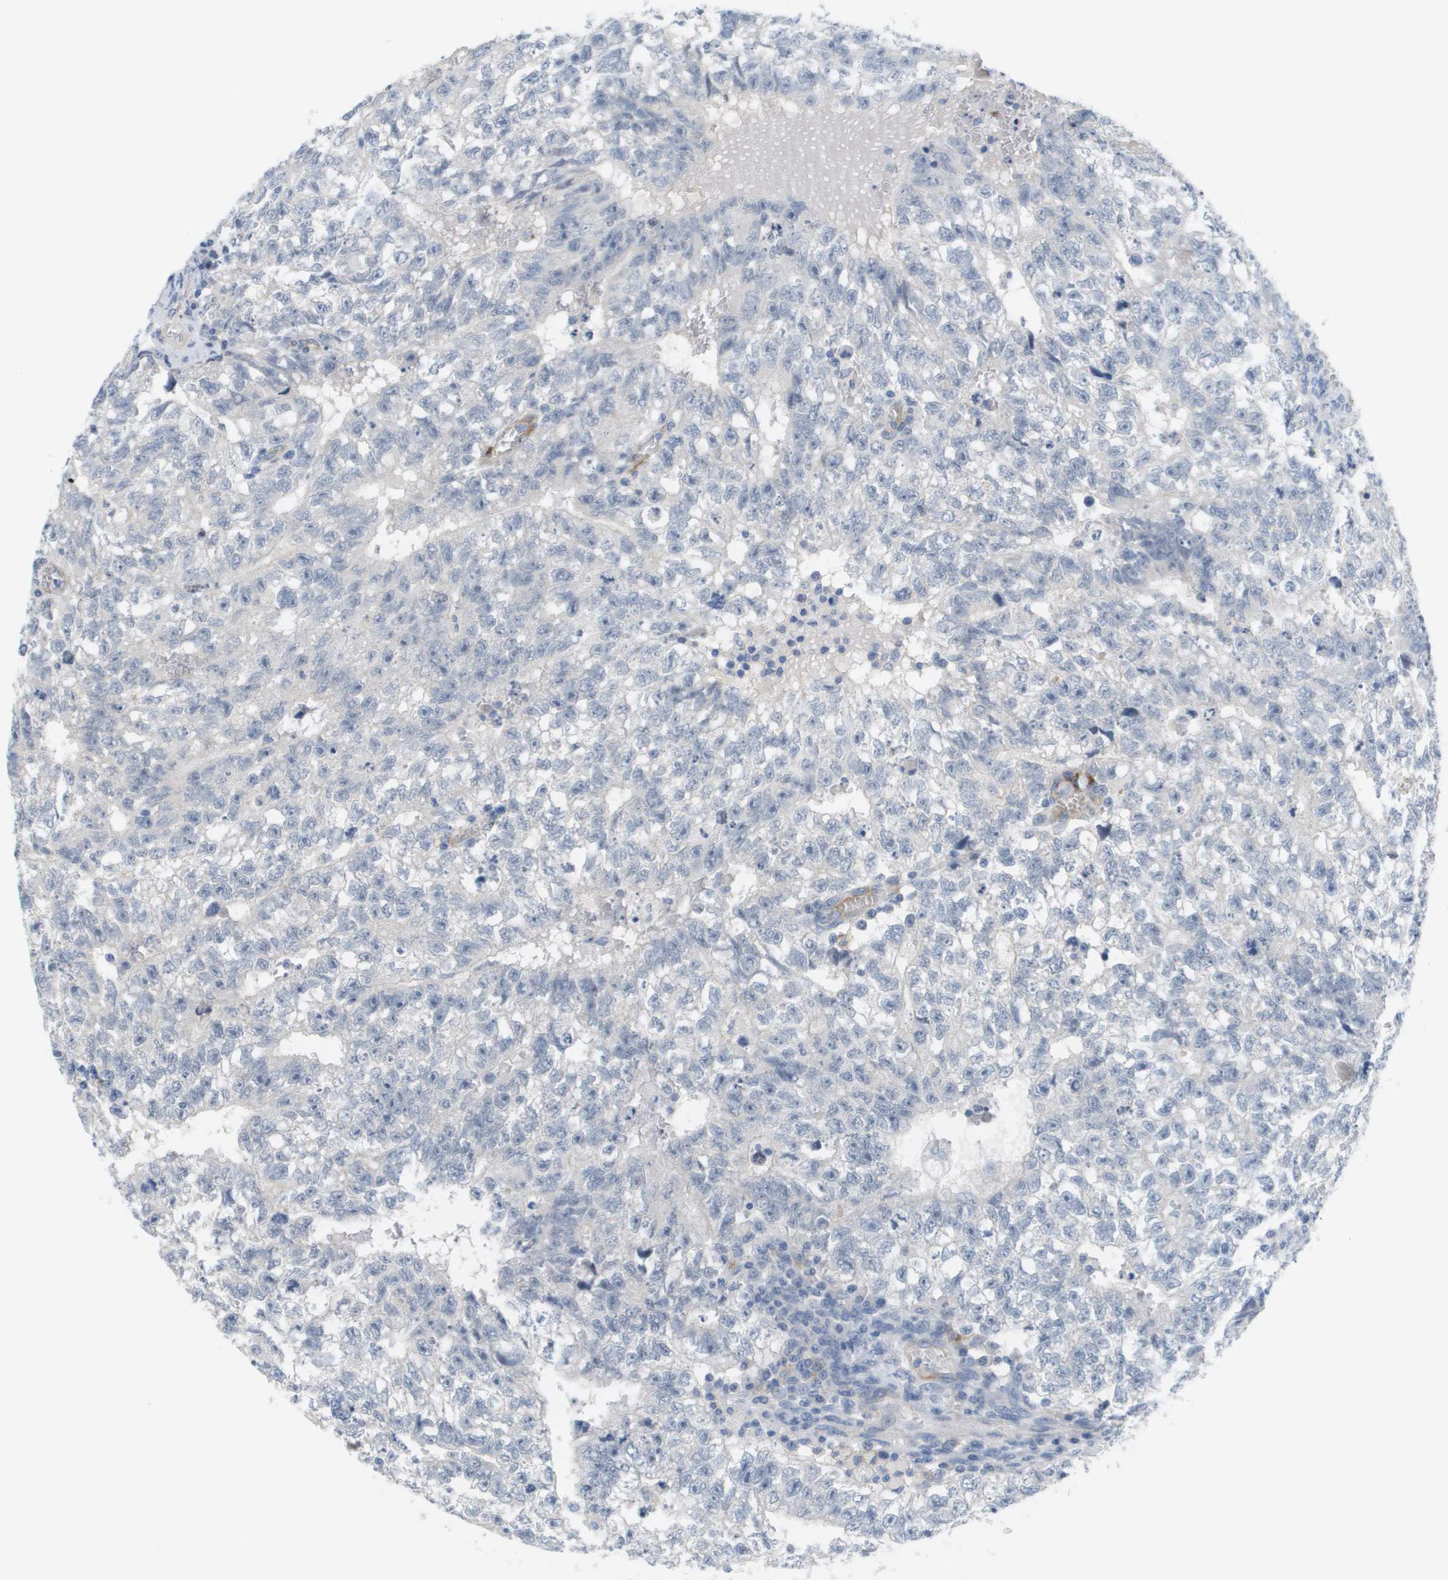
{"staining": {"intensity": "negative", "quantity": "none", "location": "none"}, "tissue": "testis cancer", "cell_type": "Tumor cells", "image_type": "cancer", "snomed": [{"axis": "morphology", "description": "Seminoma, NOS"}, {"axis": "morphology", "description": "Carcinoma, Embryonal, NOS"}, {"axis": "topography", "description": "Testis"}], "caption": "A histopathology image of human testis cancer (seminoma) is negative for staining in tumor cells.", "gene": "ANGPT2", "patient": {"sex": "male", "age": 38}}